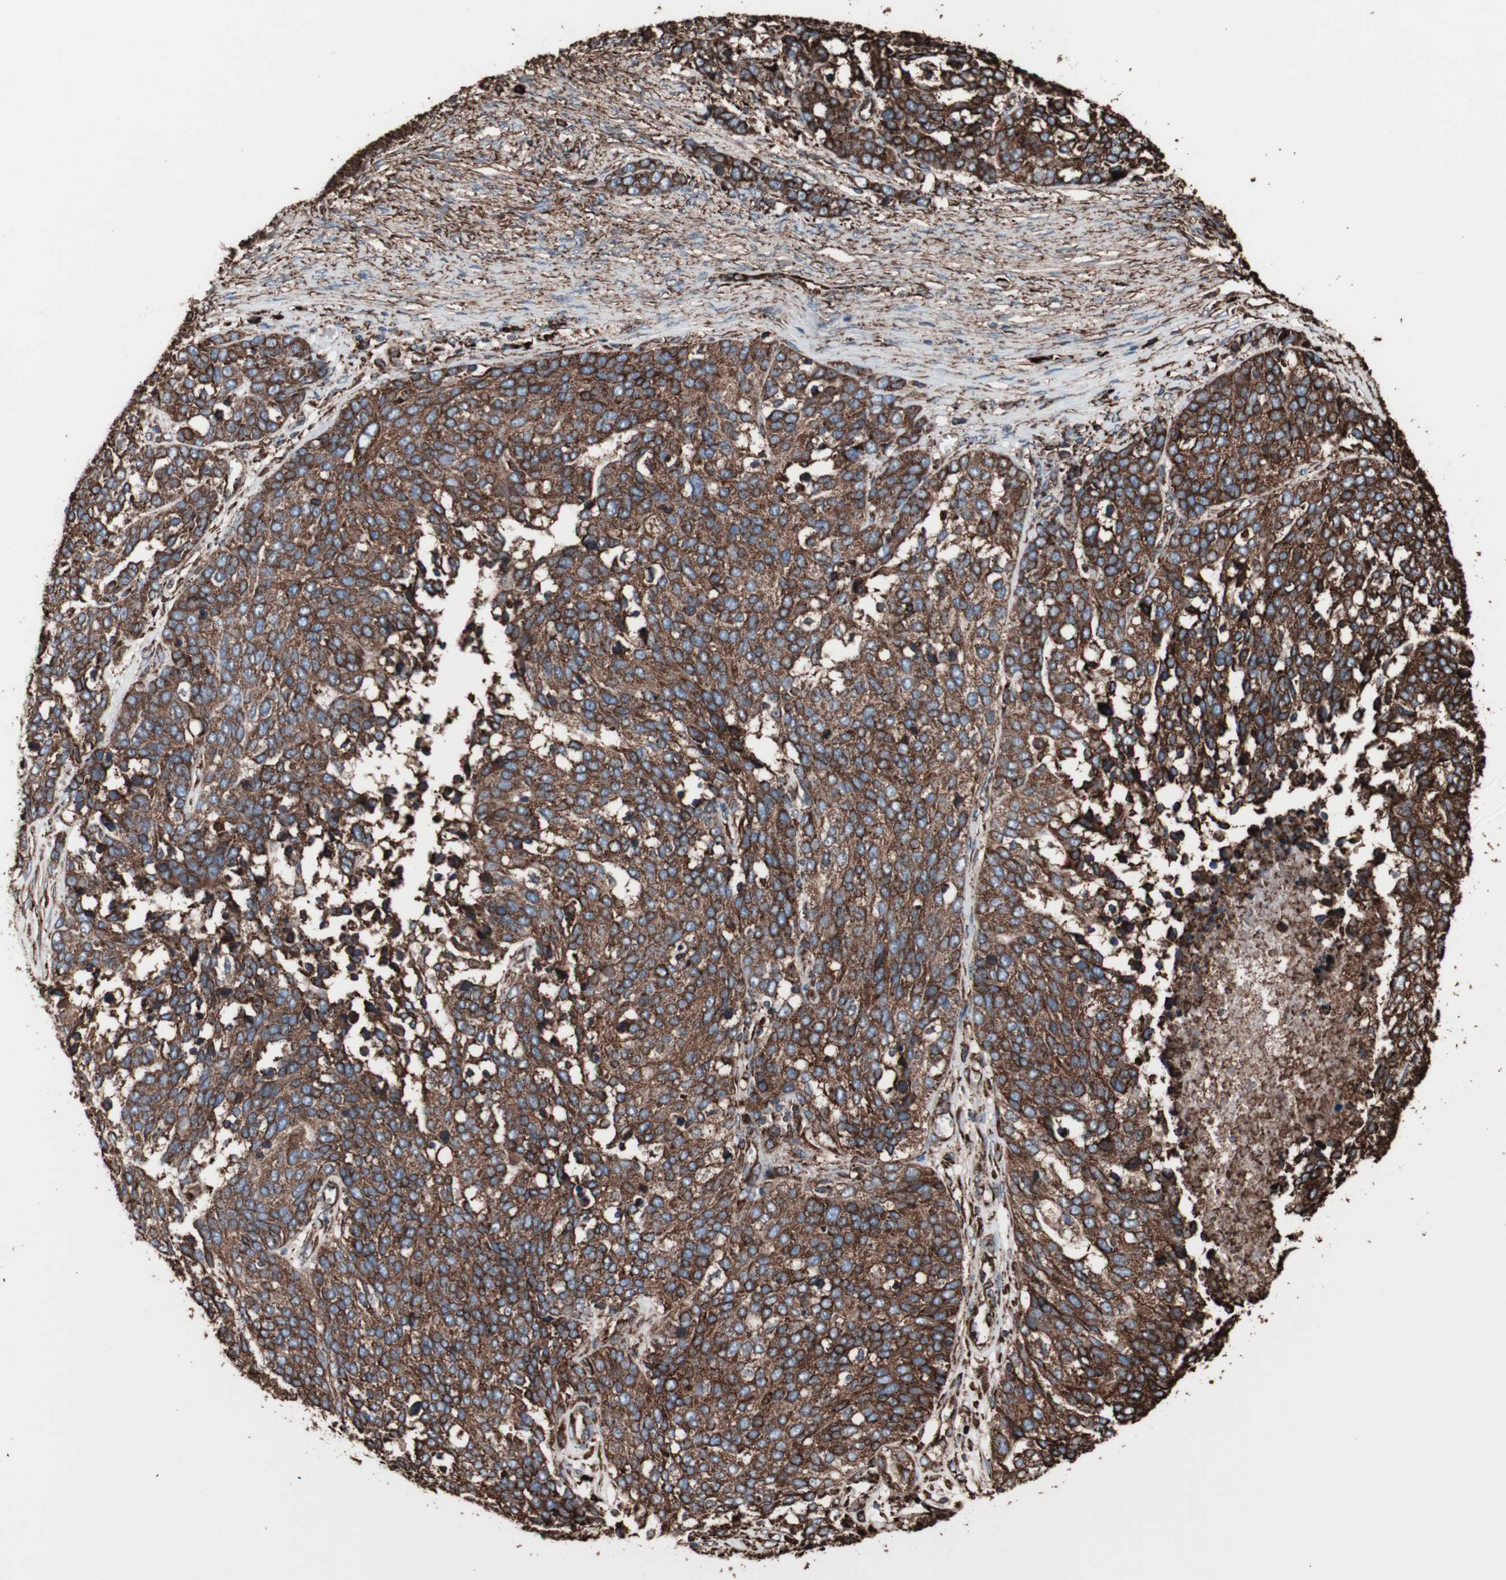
{"staining": {"intensity": "strong", "quantity": ">75%", "location": "cytoplasmic/membranous"}, "tissue": "ovarian cancer", "cell_type": "Tumor cells", "image_type": "cancer", "snomed": [{"axis": "morphology", "description": "Cystadenocarcinoma, serous, NOS"}, {"axis": "topography", "description": "Ovary"}], "caption": "Immunohistochemistry (IHC) photomicrograph of human ovarian serous cystadenocarcinoma stained for a protein (brown), which demonstrates high levels of strong cytoplasmic/membranous expression in approximately >75% of tumor cells.", "gene": "HSP90B1", "patient": {"sex": "female", "age": 44}}